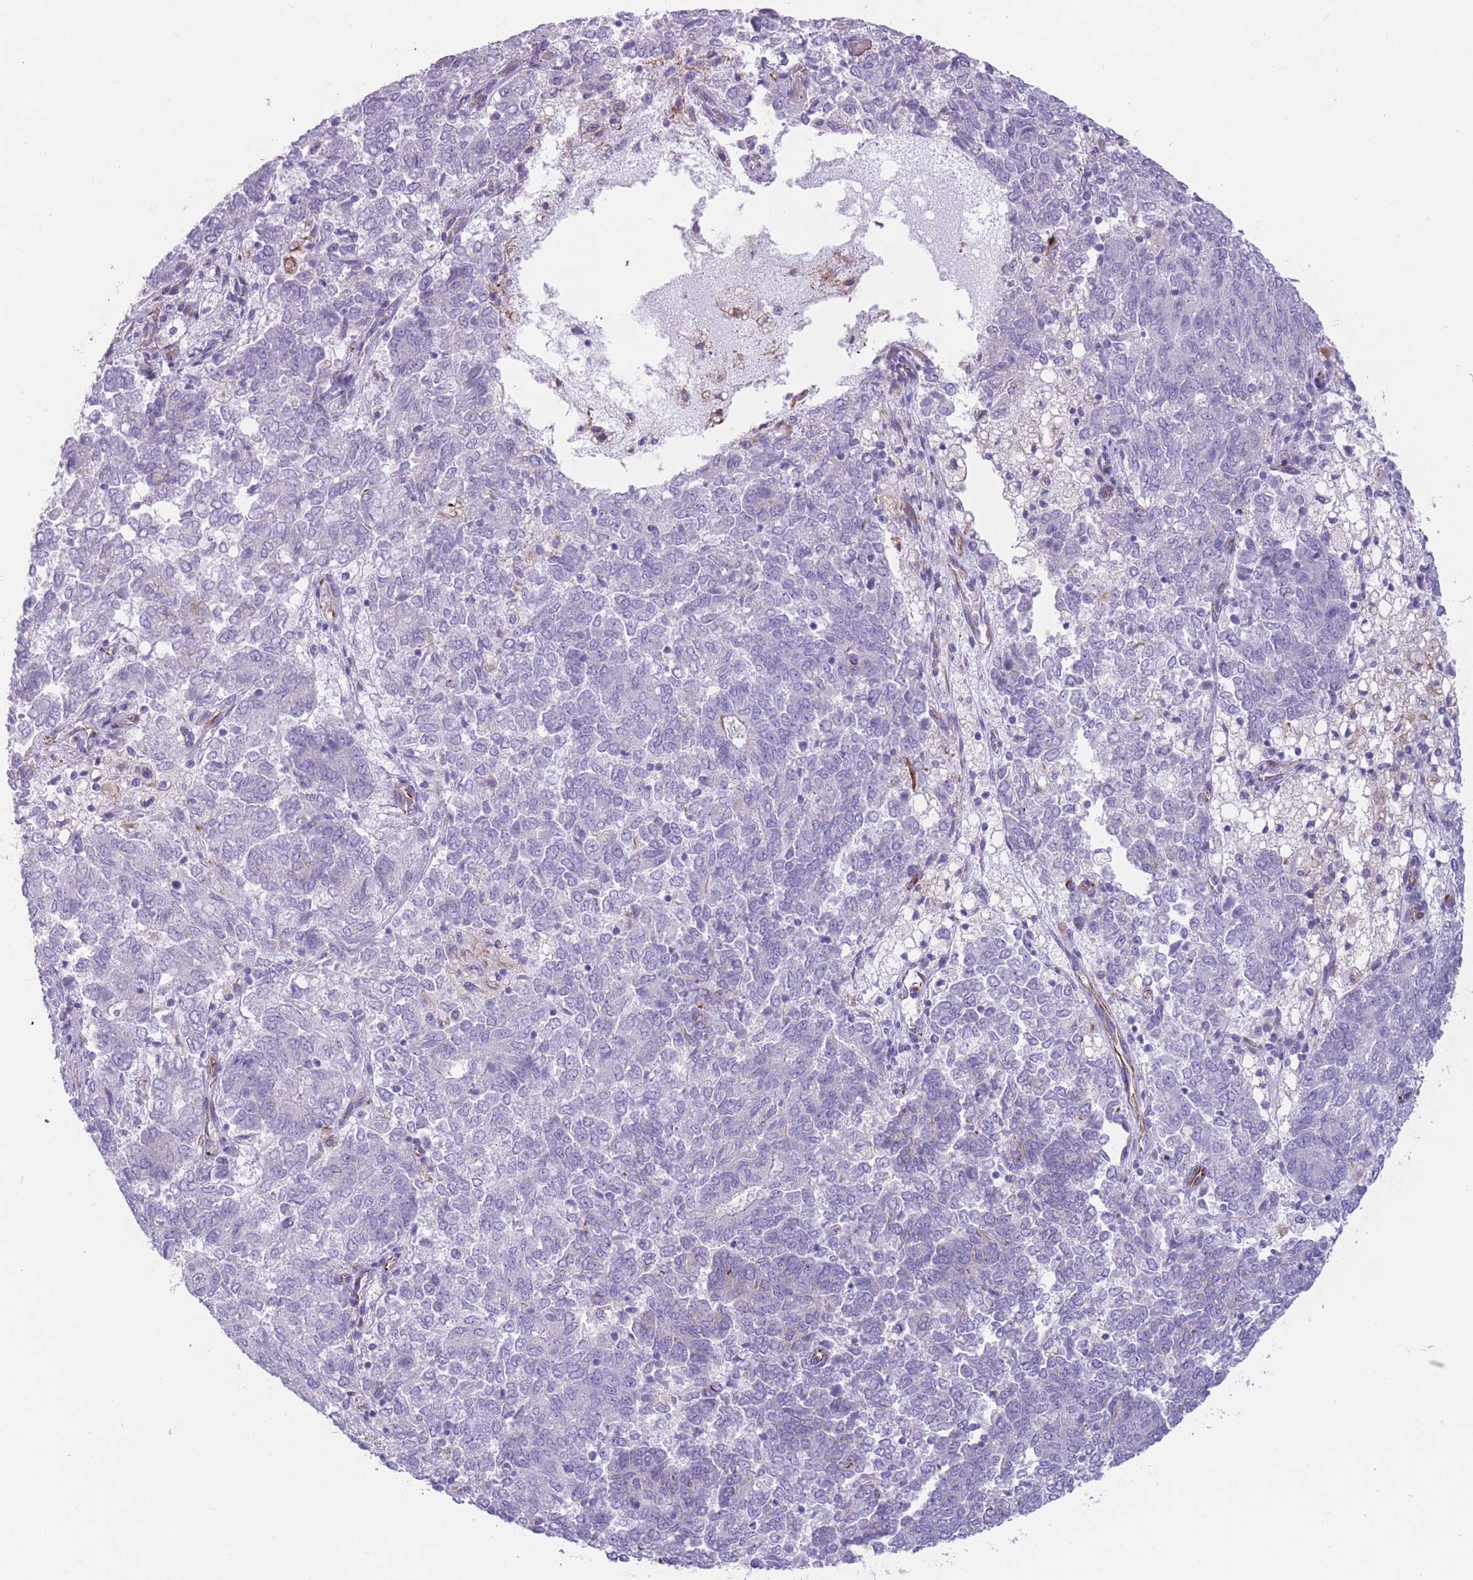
{"staining": {"intensity": "negative", "quantity": "none", "location": "none"}, "tissue": "endometrial cancer", "cell_type": "Tumor cells", "image_type": "cancer", "snomed": [{"axis": "morphology", "description": "Adenocarcinoma, NOS"}, {"axis": "topography", "description": "Endometrium"}], "caption": "Immunohistochemical staining of human adenocarcinoma (endometrial) exhibits no significant positivity in tumor cells.", "gene": "PTCD1", "patient": {"sex": "female", "age": 80}}